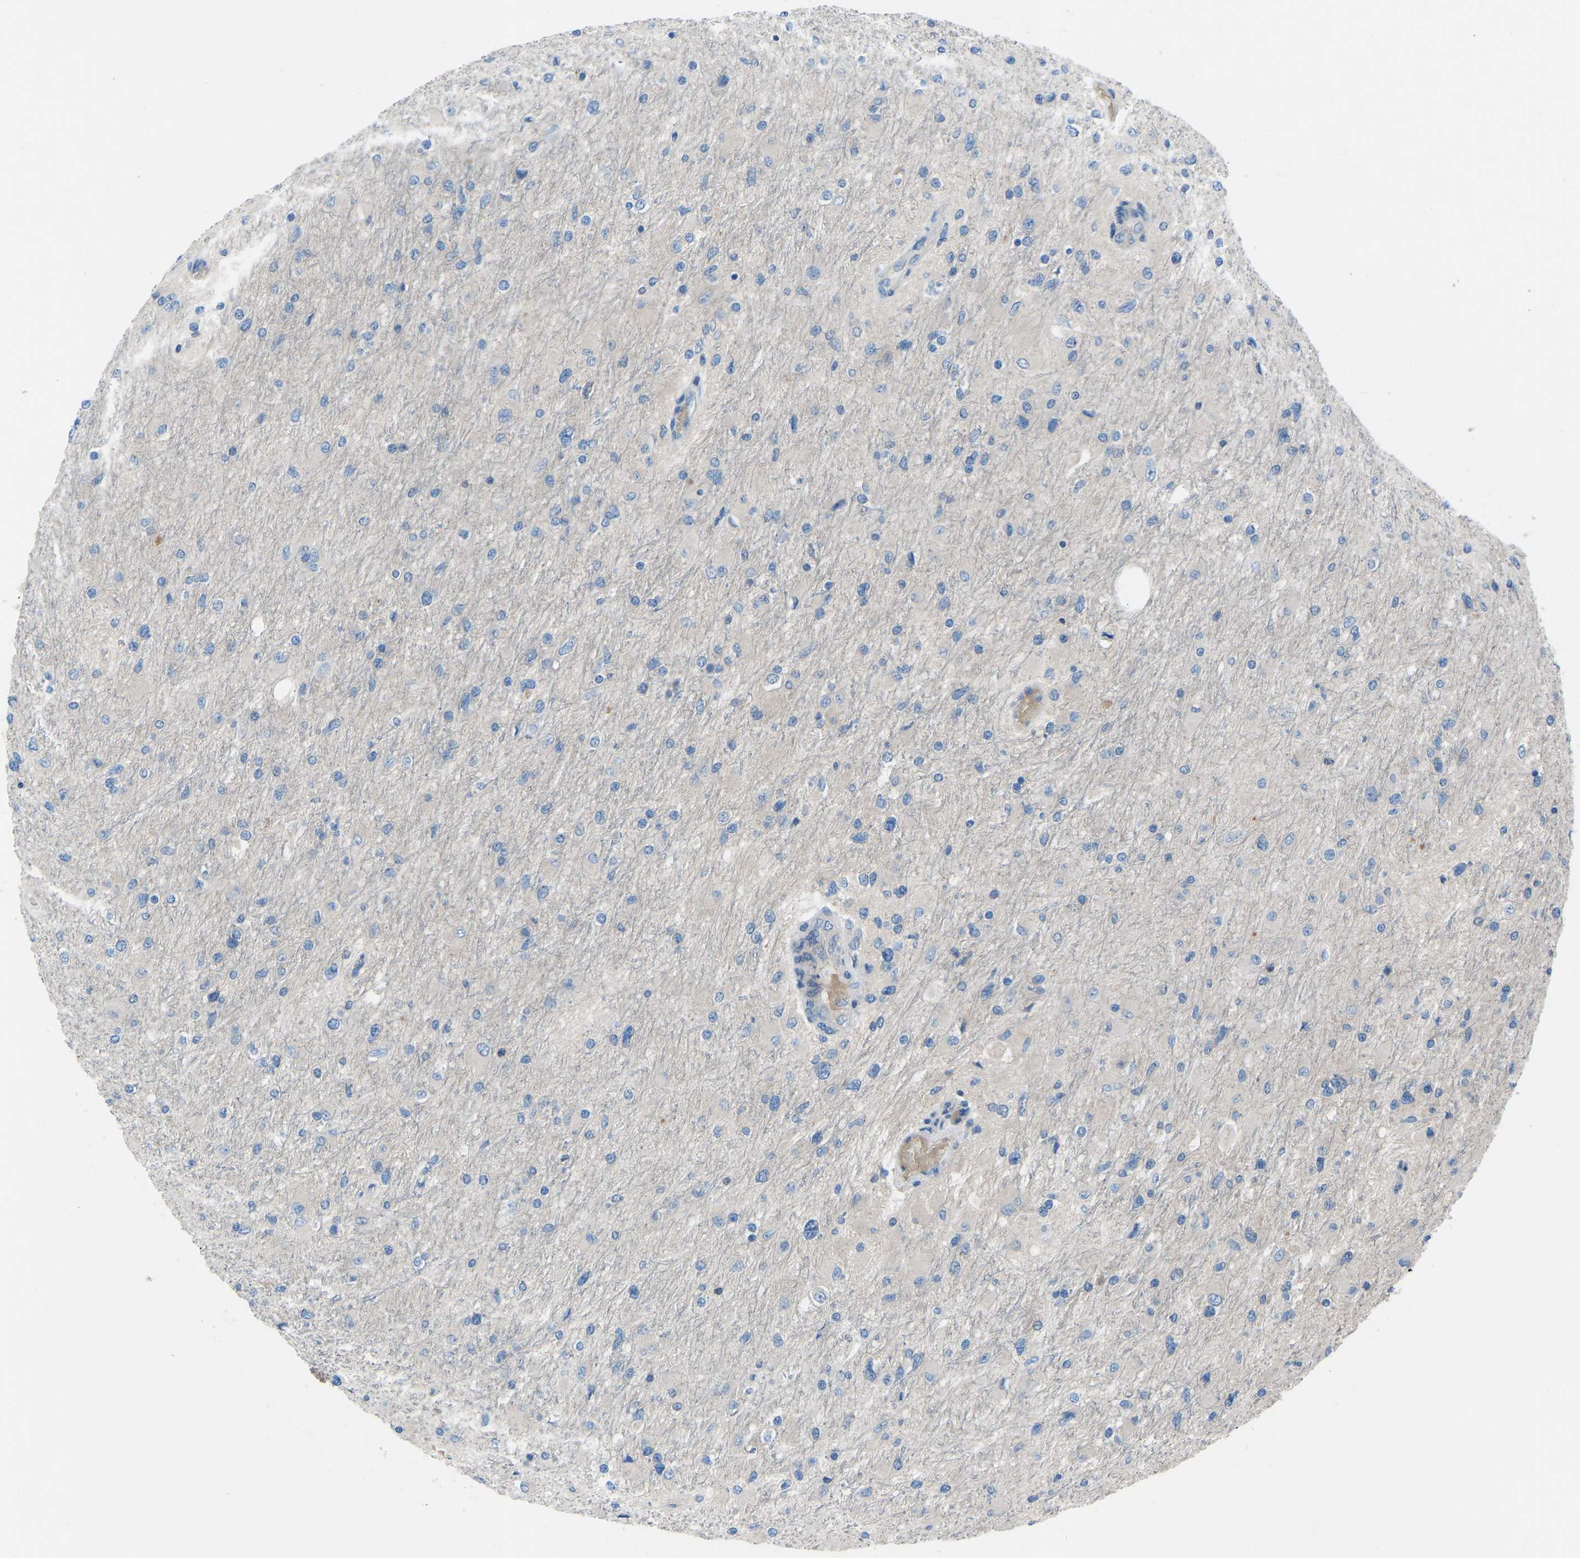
{"staining": {"intensity": "negative", "quantity": "none", "location": "none"}, "tissue": "glioma", "cell_type": "Tumor cells", "image_type": "cancer", "snomed": [{"axis": "morphology", "description": "Glioma, malignant, High grade"}, {"axis": "topography", "description": "Cerebral cortex"}], "caption": "Human glioma stained for a protein using IHC displays no expression in tumor cells.", "gene": "GRK6", "patient": {"sex": "female", "age": 36}}